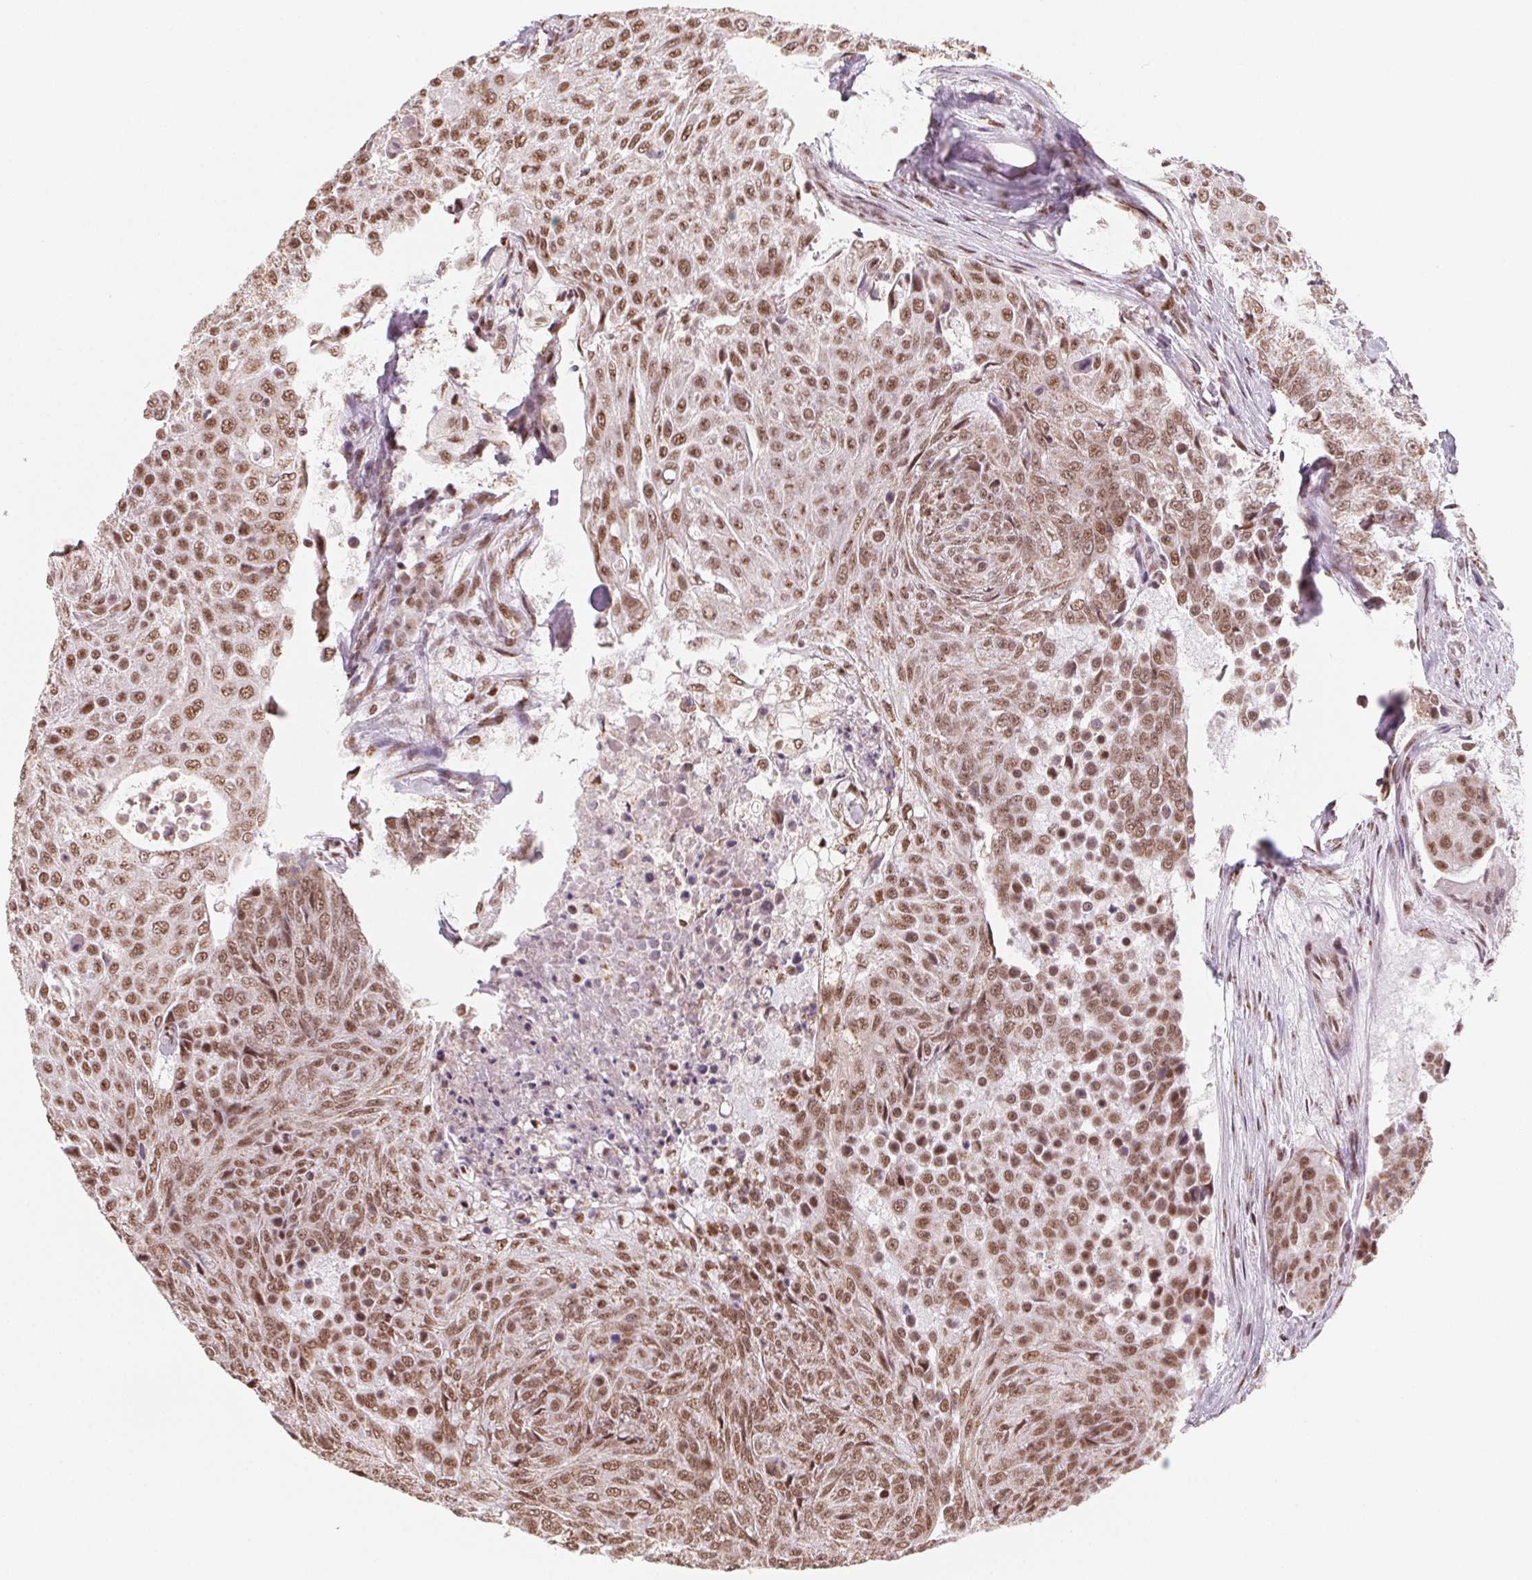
{"staining": {"intensity": "moderate", "quantity": ">75%", "location": "nuclear"}, "tissue": "urothelial cancer", "cell_type": "Tumor cells", "image_type": "cancer", "snomed": [{"axis": "morphology", "description": "Urothelial carcinoma, High grade"}, {"axis": "topography", "description": "Urinary bladder"}], "caption": "Urothelial cancer stained with immunohistochemistry shows moderate nuclear positivity in about >75% of tumor cells.", "gene": "TOPORS", "patient": {"sex": "female", "age": 63}}